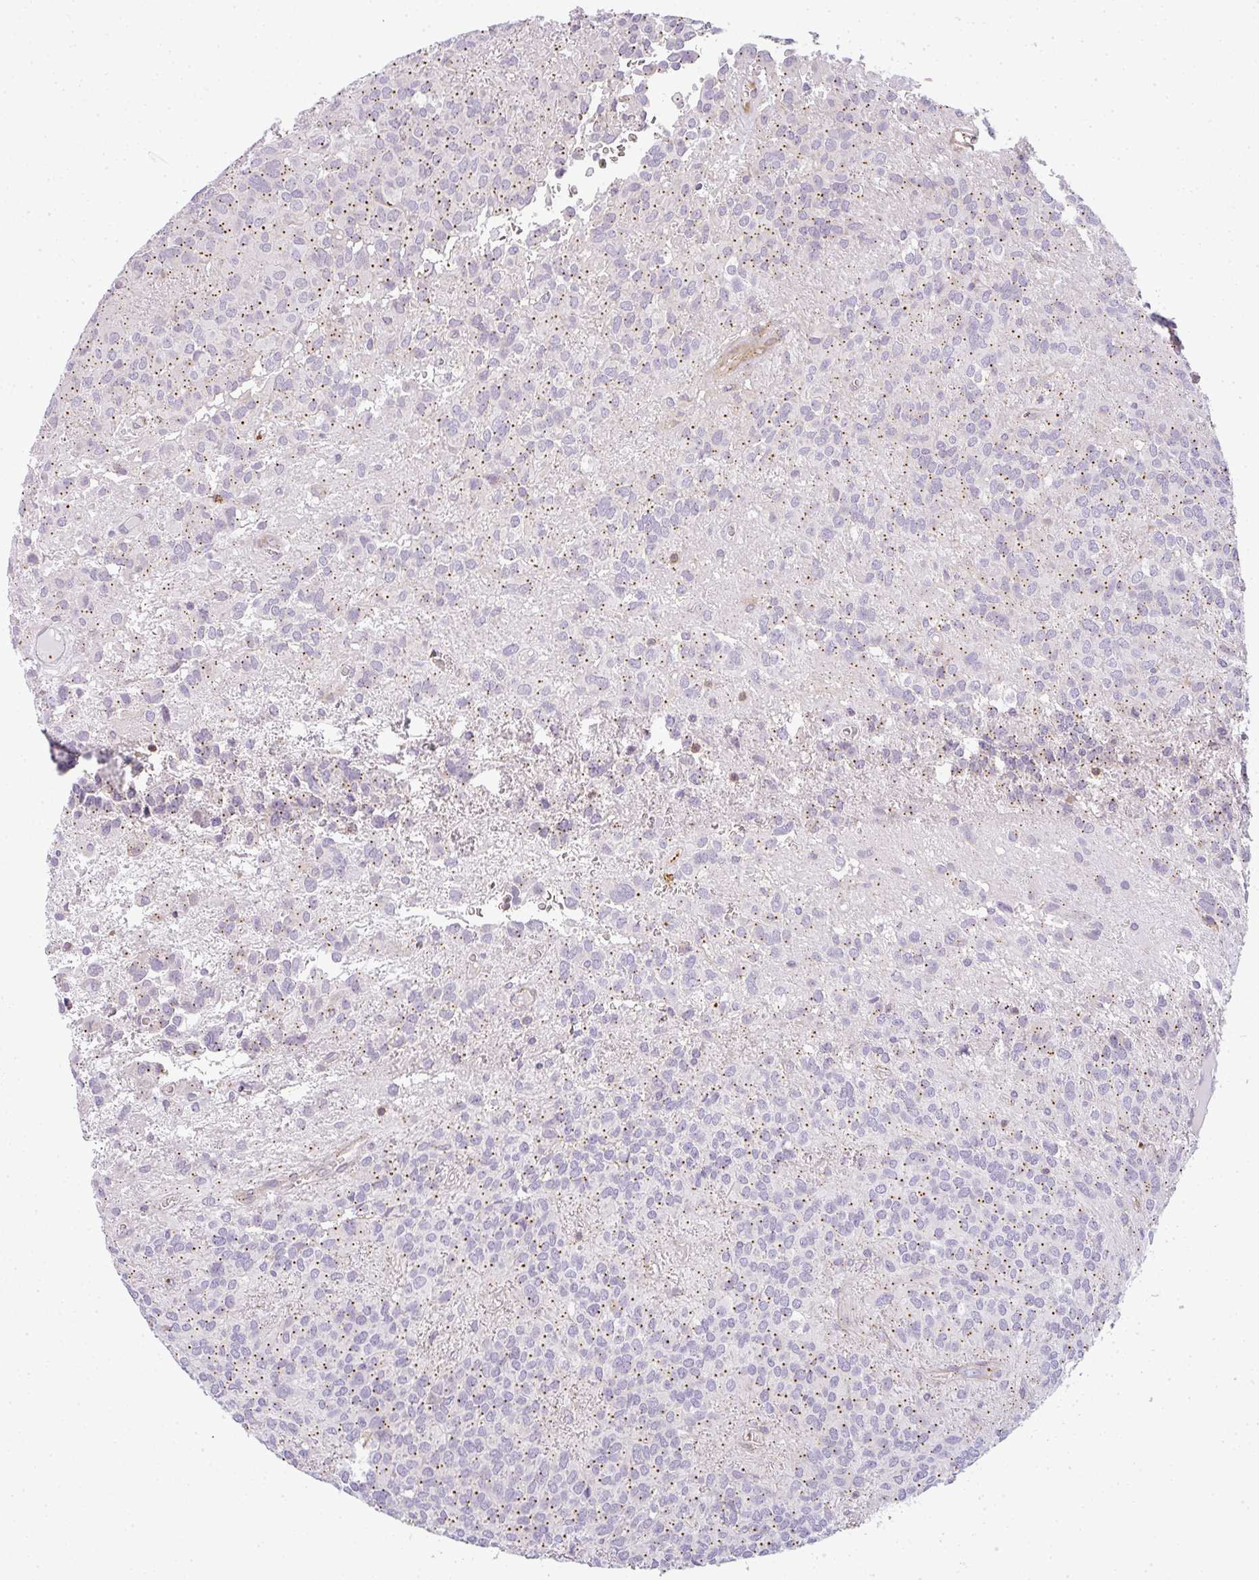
{"staining": {"intensity": "moderate", "quantity": "<25%", "location": "cytoplasmic/membranous"}, "tissue": "glioma", "cell_type": "Tumor cells", "image_type": "cancer", "snomed": [{"axis": "morphology", "description": "Glioma, malignant, Low grade"}, {"axis": "topography", "description": "Brain"}], "caption": "Immunohistochemical staining of glioma displays low levels of moderate cytoplasmic/membranous staining in about <25% of tumor cells.", "gene": "SULF1", "patient": {"sex": "male", "age": 56}}